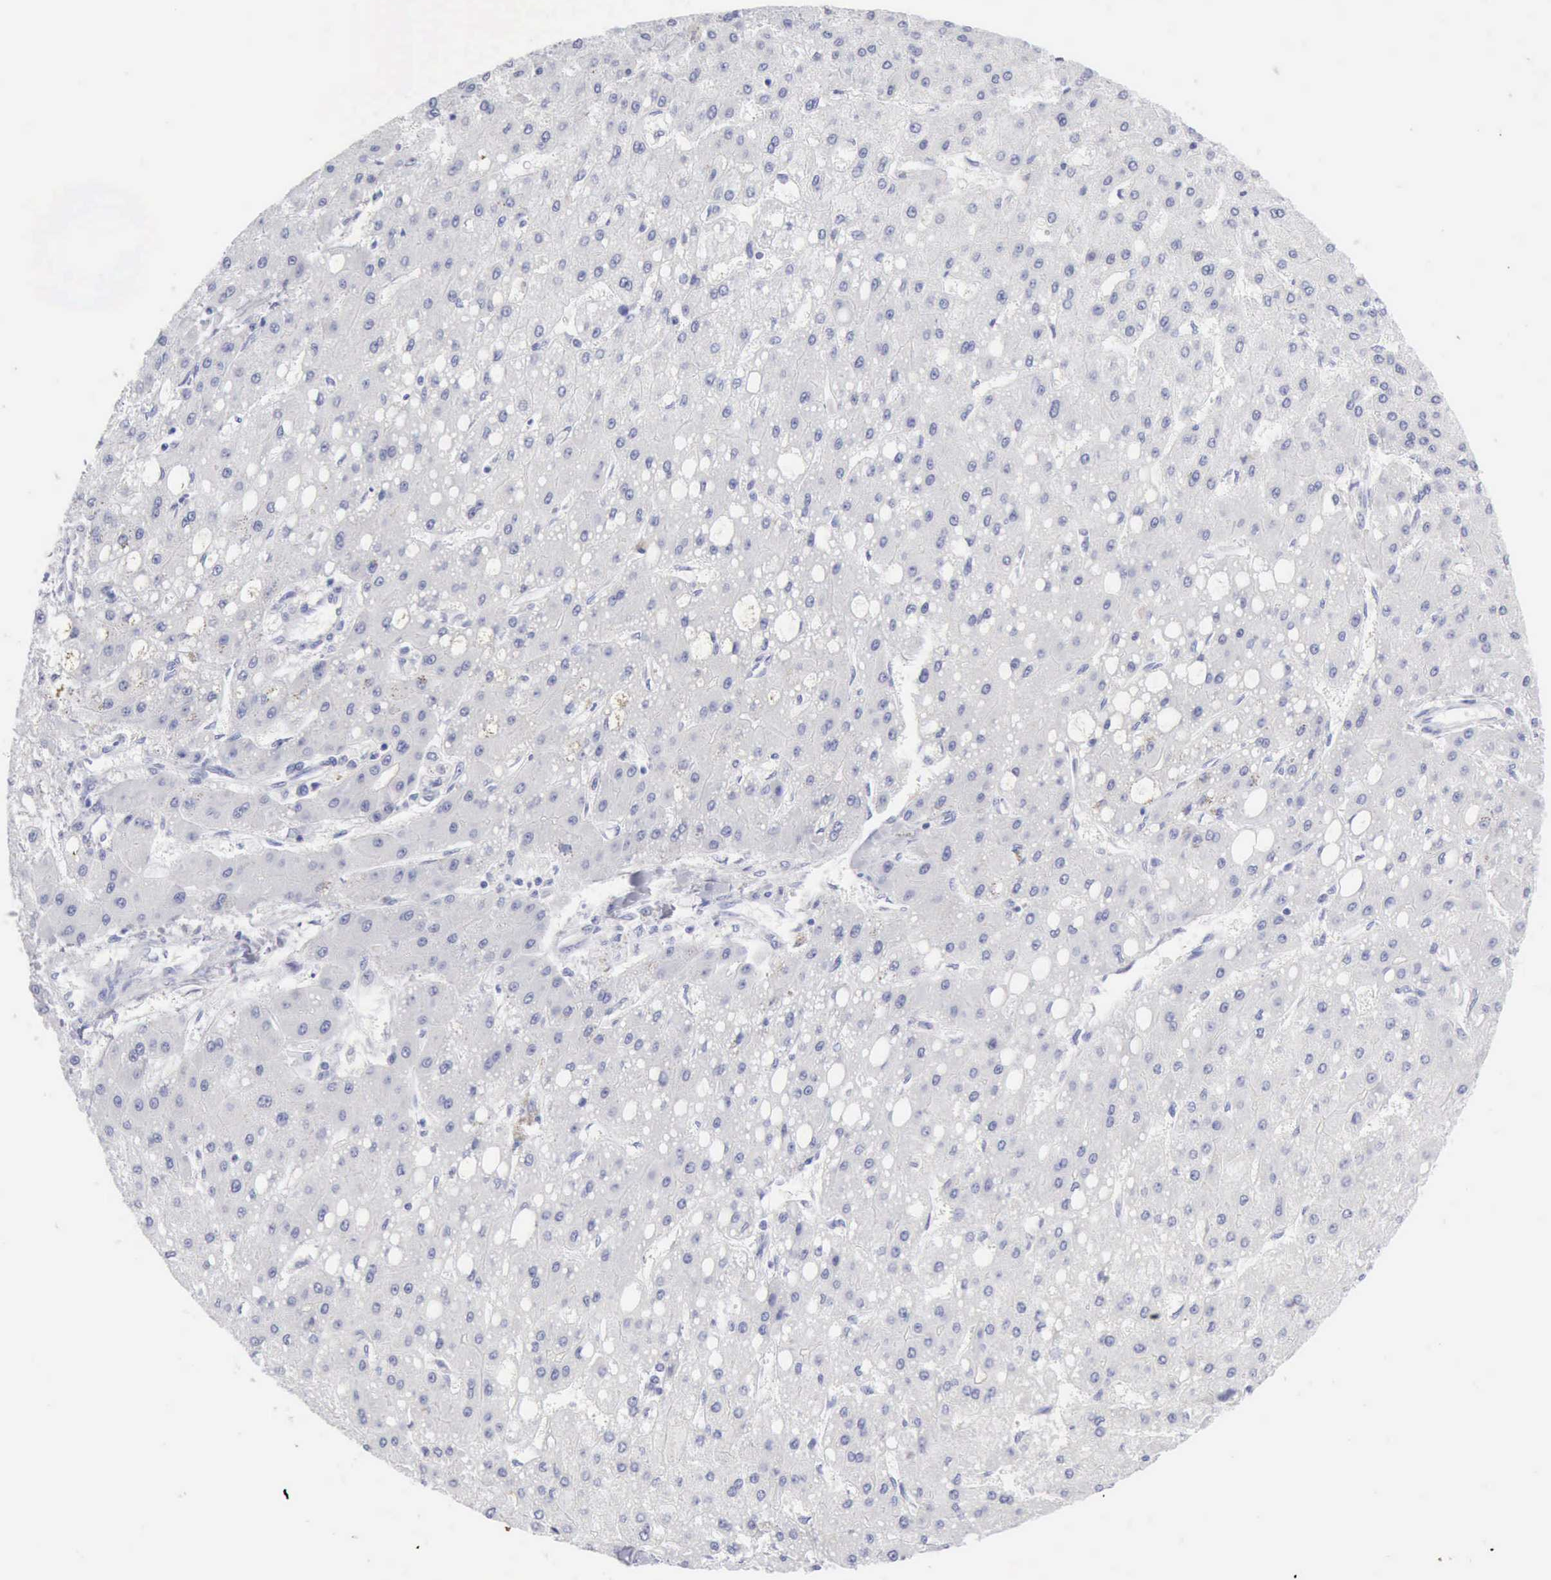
{"staining": {"intensity": "negative", "quantity": "none", "location": "none"}, "tissue": "liver cancer", "cell_type": "Tumor cells", "image_type": "cancer", "snomed": [{"axis": "morphology", "description": "Carcinoma, Hepatocellular, NOS"}, {"axis": "topography", "description": "Liver"}], "caption": "IHC of human liver cancer demonstrates no positivity in tumor cells.", "gene": "KRT10", "patient": {"sex": "female", "age": 52}}